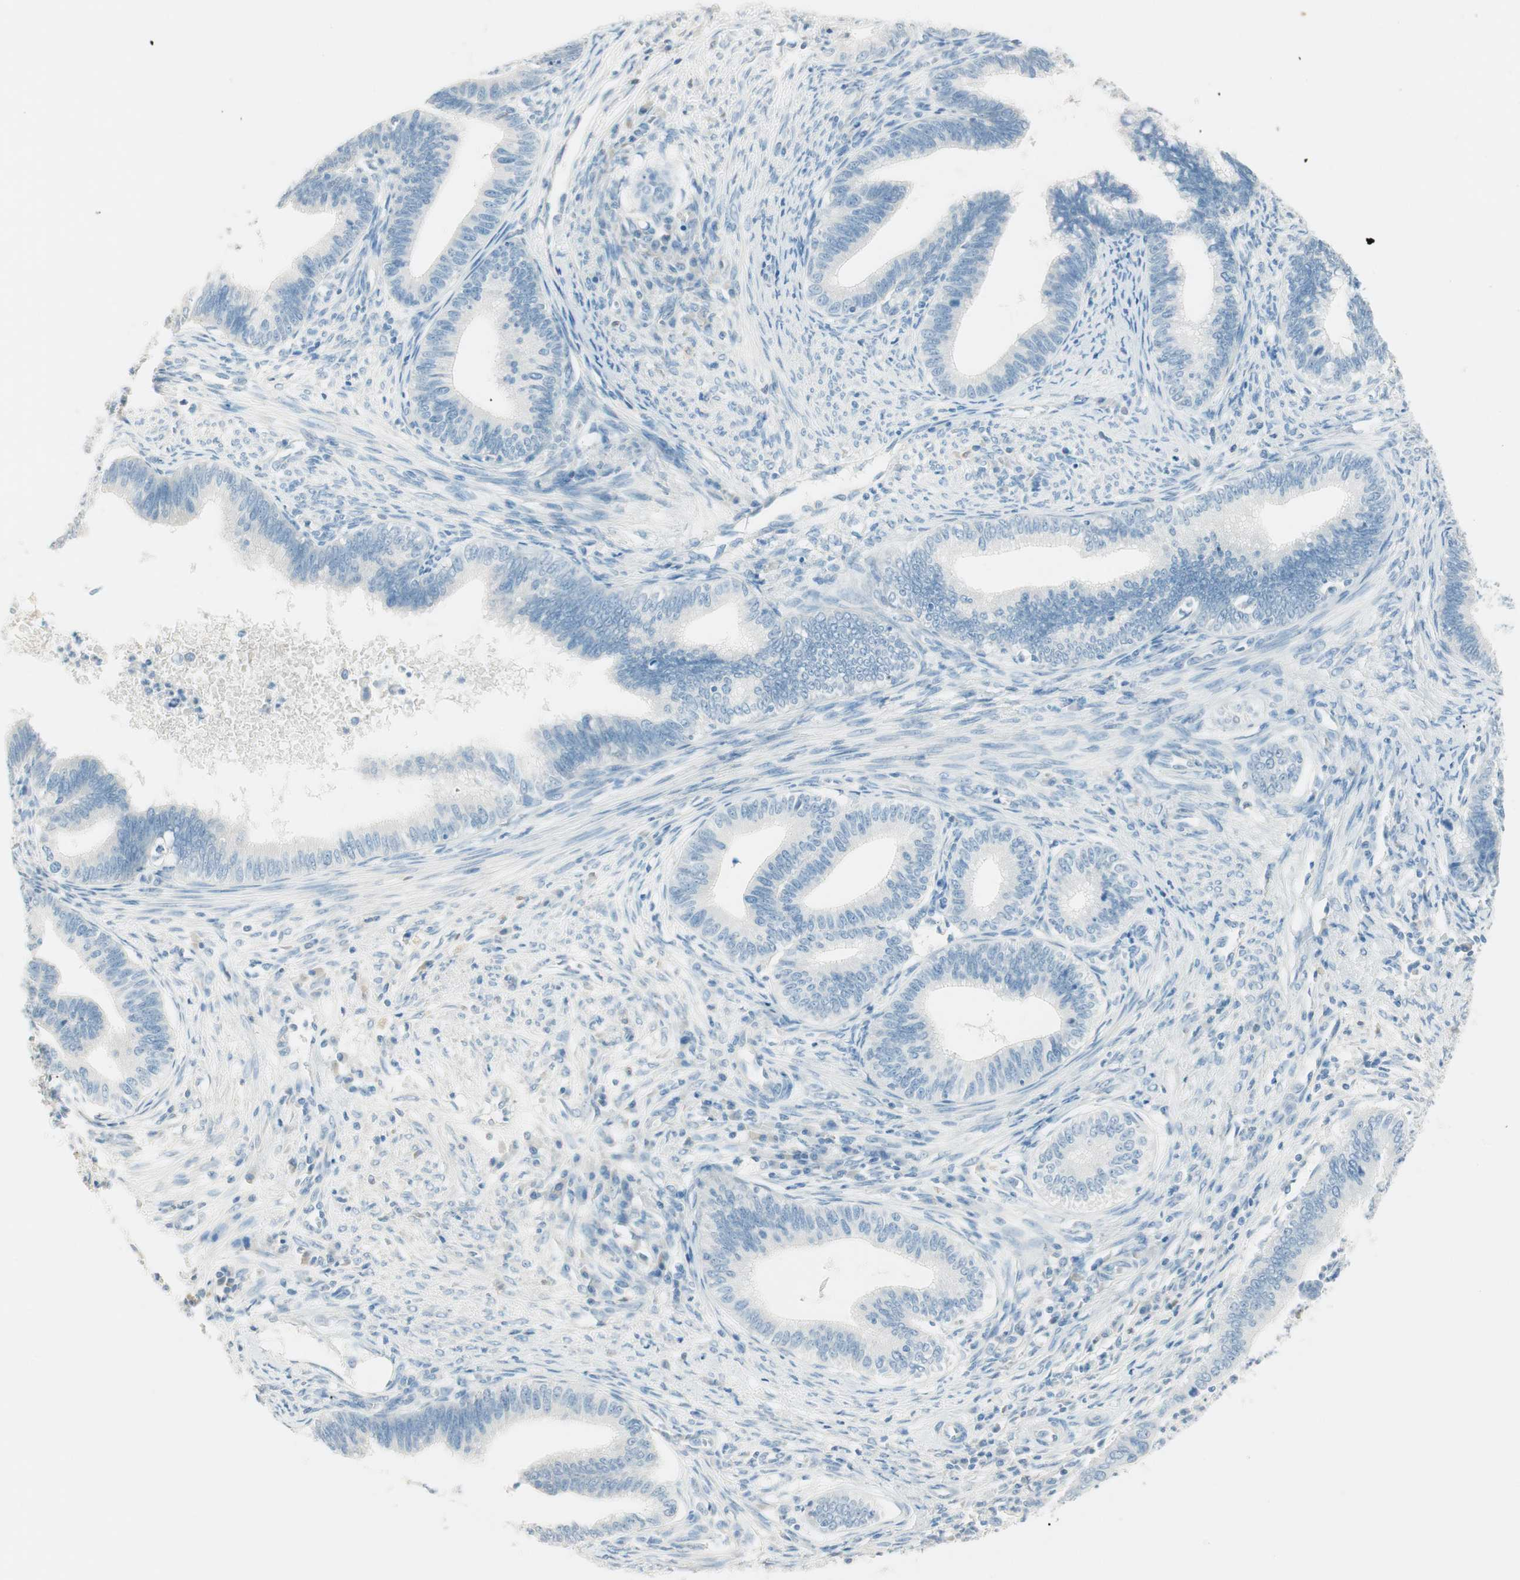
{"staining": {"intensity": "negative", "quantity": "none", "location": "none"}, "tissue": "cervical cancer", "cell_type": "Tumor cells", "image_type": "cancer", "snomed": [{"axis": "morphology", "description": "Adenocarcinoma, NOS"}, {"axis": "topography", "description": "Cervix"}], "caption": "Immunohistochemistry (IHC) micrograph of neoplastic tissue: human cervical adenocarcinoma stained with DAB shows no significant protein expression in tumor cells. Brightfield microscopy of immunohistochemistry (IHC) stained with DAB (brown) and hematoxylin (blue), captured at high magnification.", "gene": "HPGD", "patient": {"sex": "female", "age": 36}}